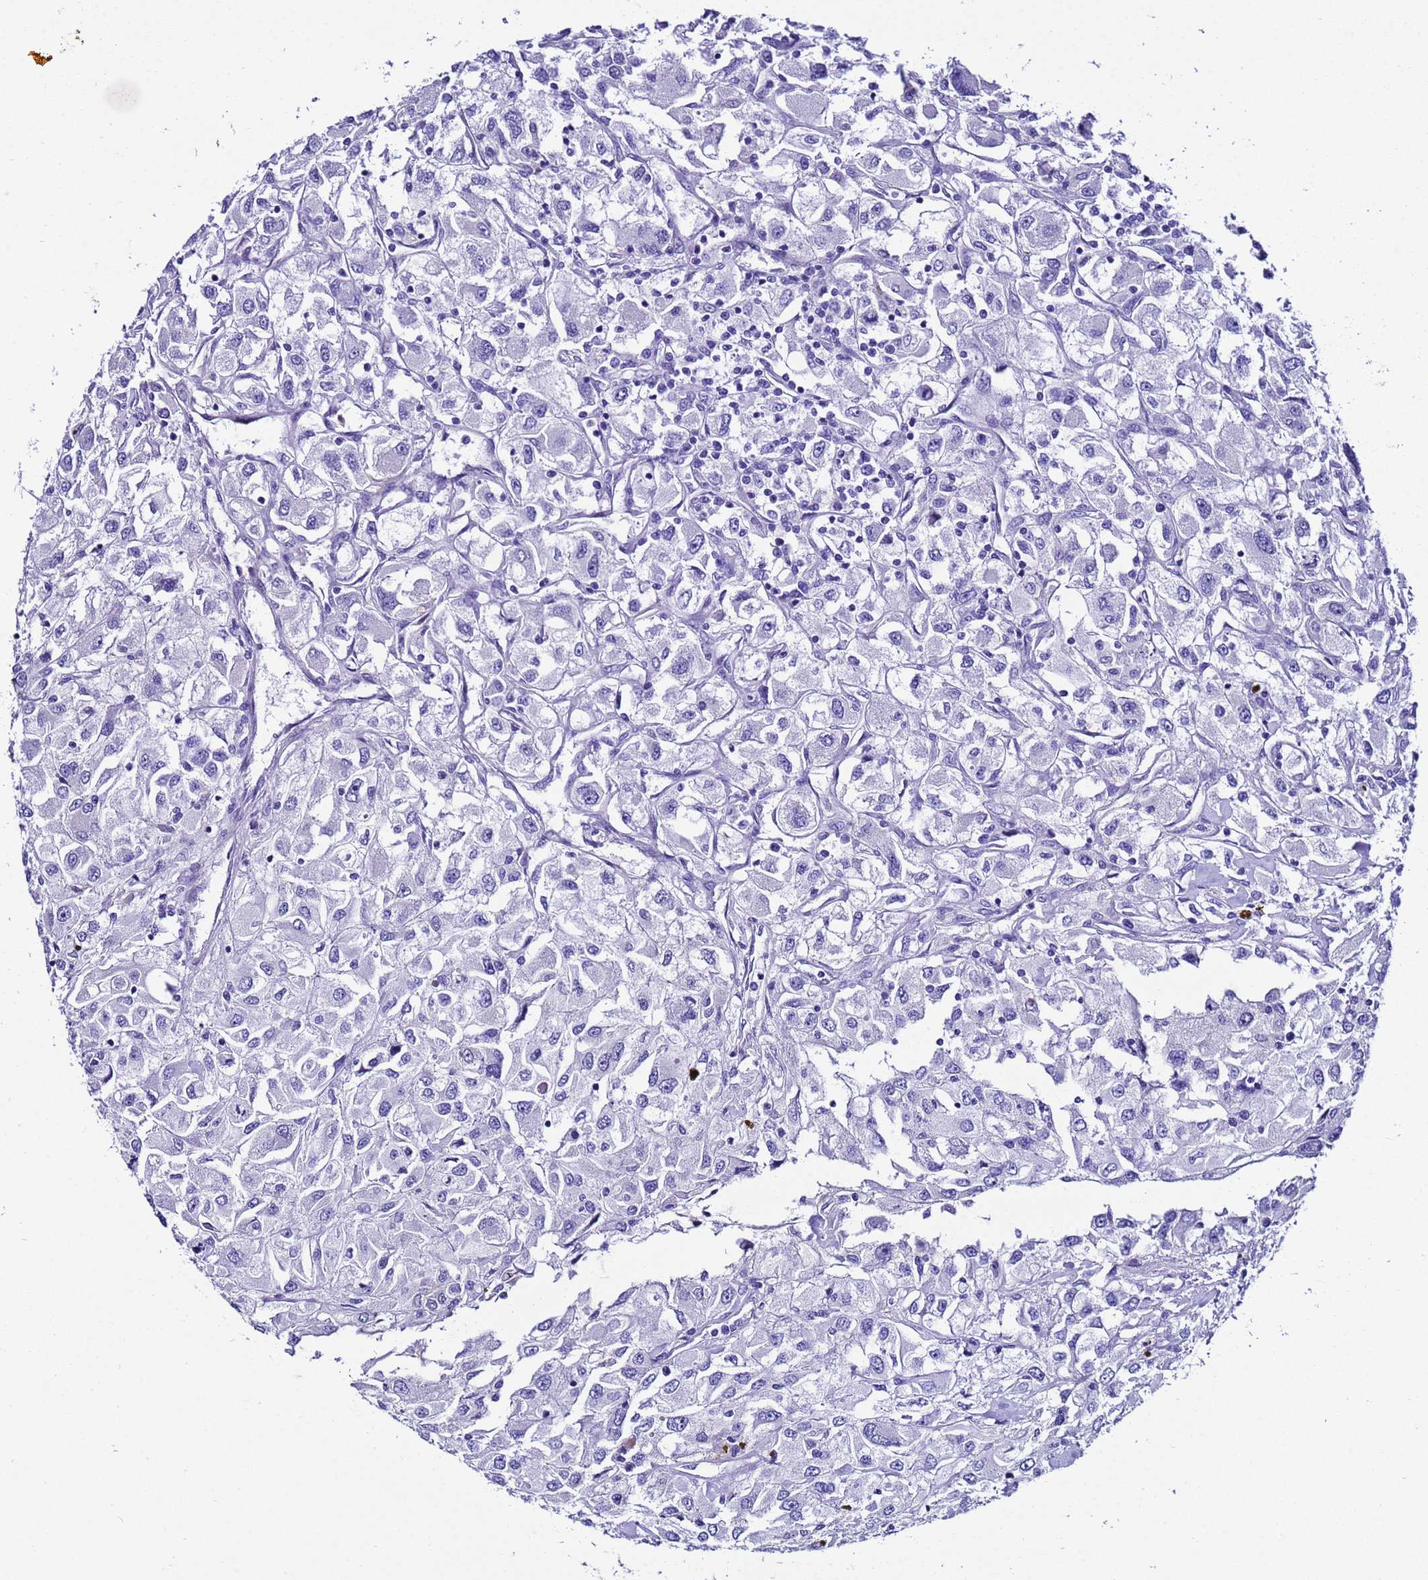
{"staining": {"intensity": "negative", "quantity": "none", "location": "none"}, "tissue": "renal cancer", "cell_type": "Tumor cells", "image_type": "cancer", "snomed": [{"axis": "morphology", "description": "Adenocarcinoma, NOS"}, {"axis": "topography", "description": "Kidney"}], "caption": "IHC photomicrograph of adenocarcinoma (renal) stained for a protein (brown), which reveals no expression in tumor cells. (Immunohistochemistry (ihc), brightfield microscopy, high magnification).", "gene": "UGT2B10", "patient": {"sex": "female", "age": 52}}